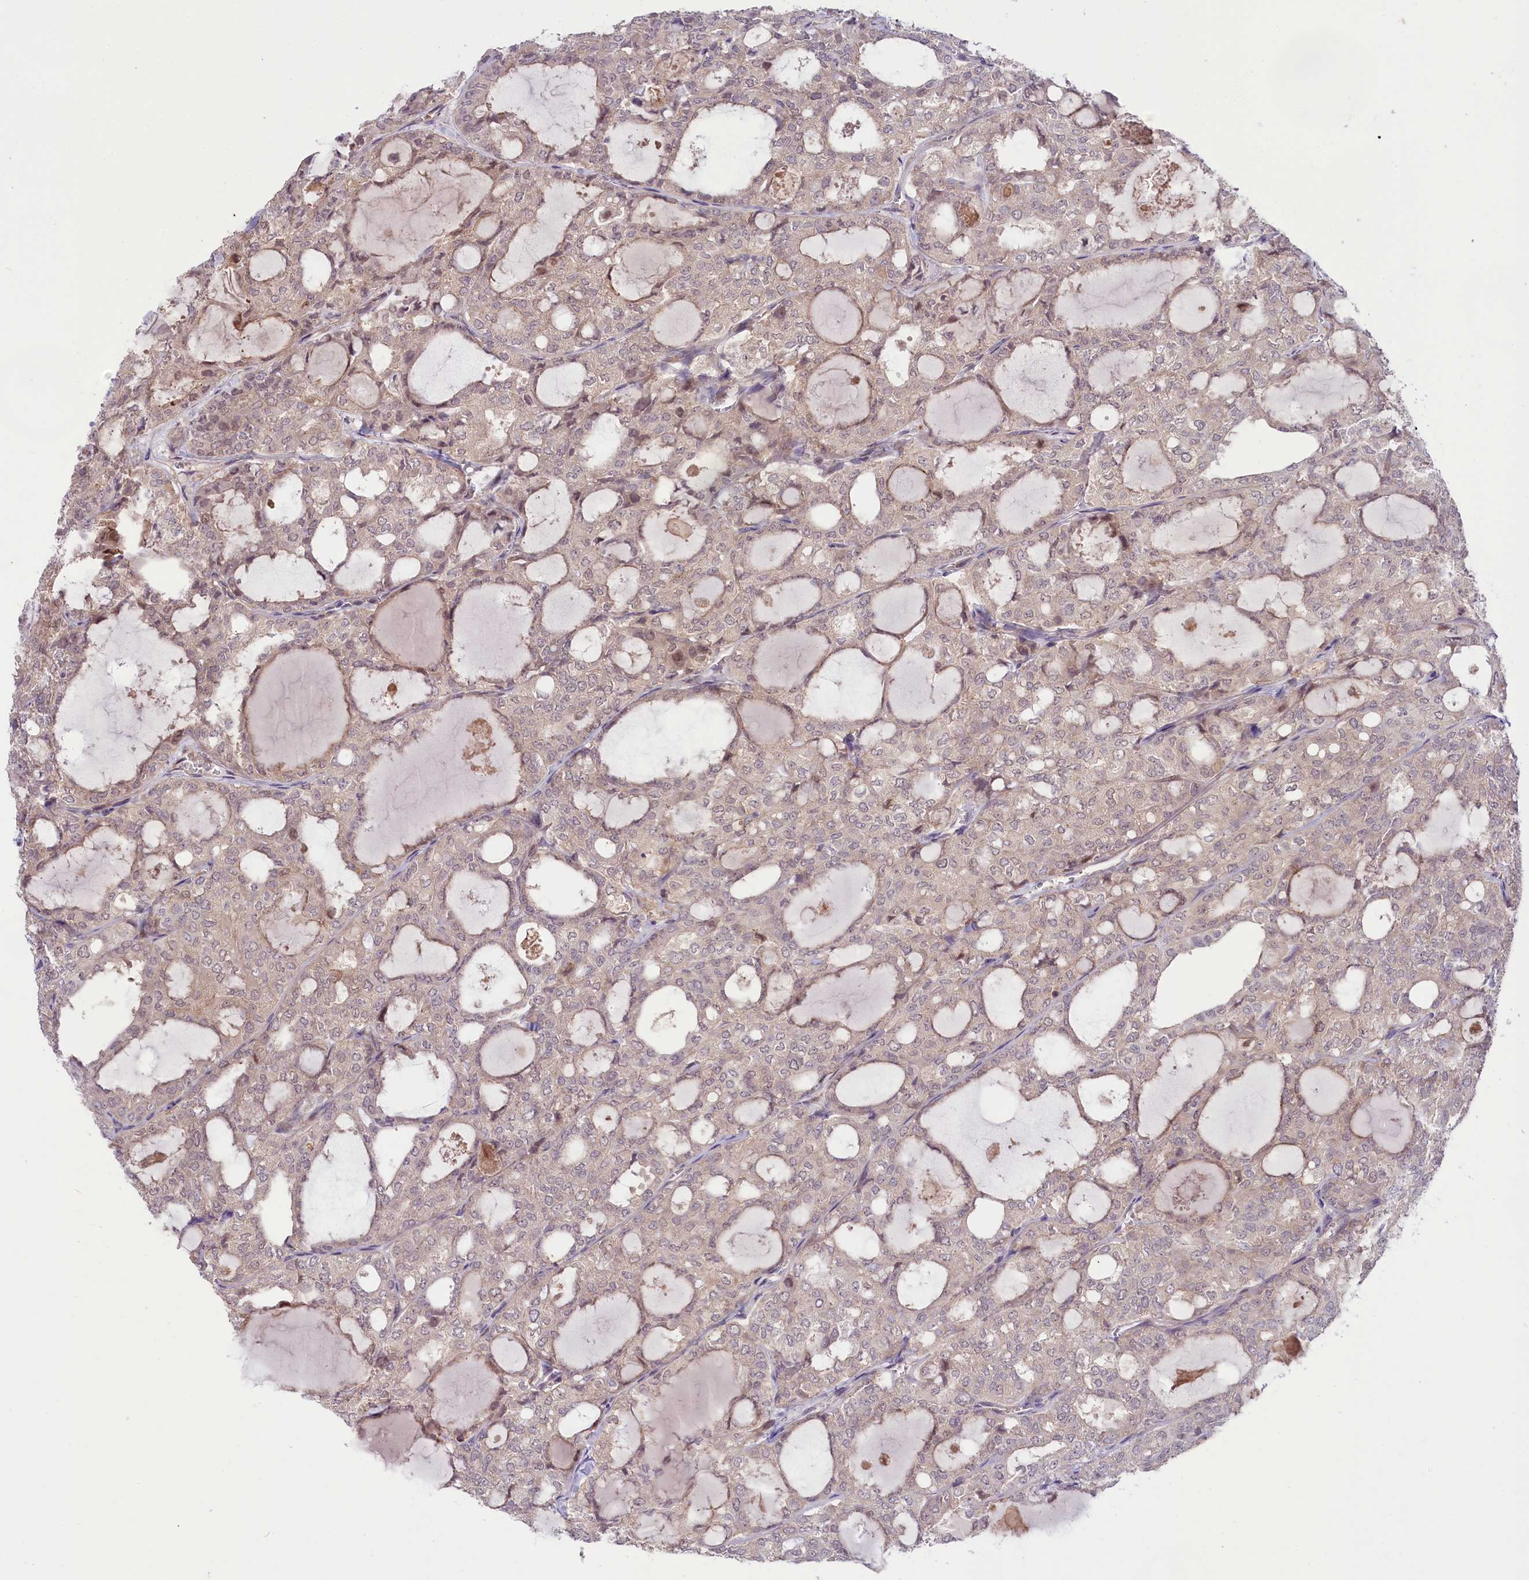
{"staining": {"intensity": "weak", "quantity": "<25%", "location": "nuclear"}, "tissue": "thyroid cancer", "cell_type": "Tumor cells", "image_type": "cancer", "snomed": [{"axis": "morphology", "description": "Follicular adenoma carcinoma, NOS"}, {"axis": "topography", "description": "Thyroid gland"}], "caption": "This is an immunohistochemistry (IHC) image of human thyroid cancer. There is no positivity in tumor cells.", "gene": "RIC8A", "patient": {"sex": "male", "age": 75}}